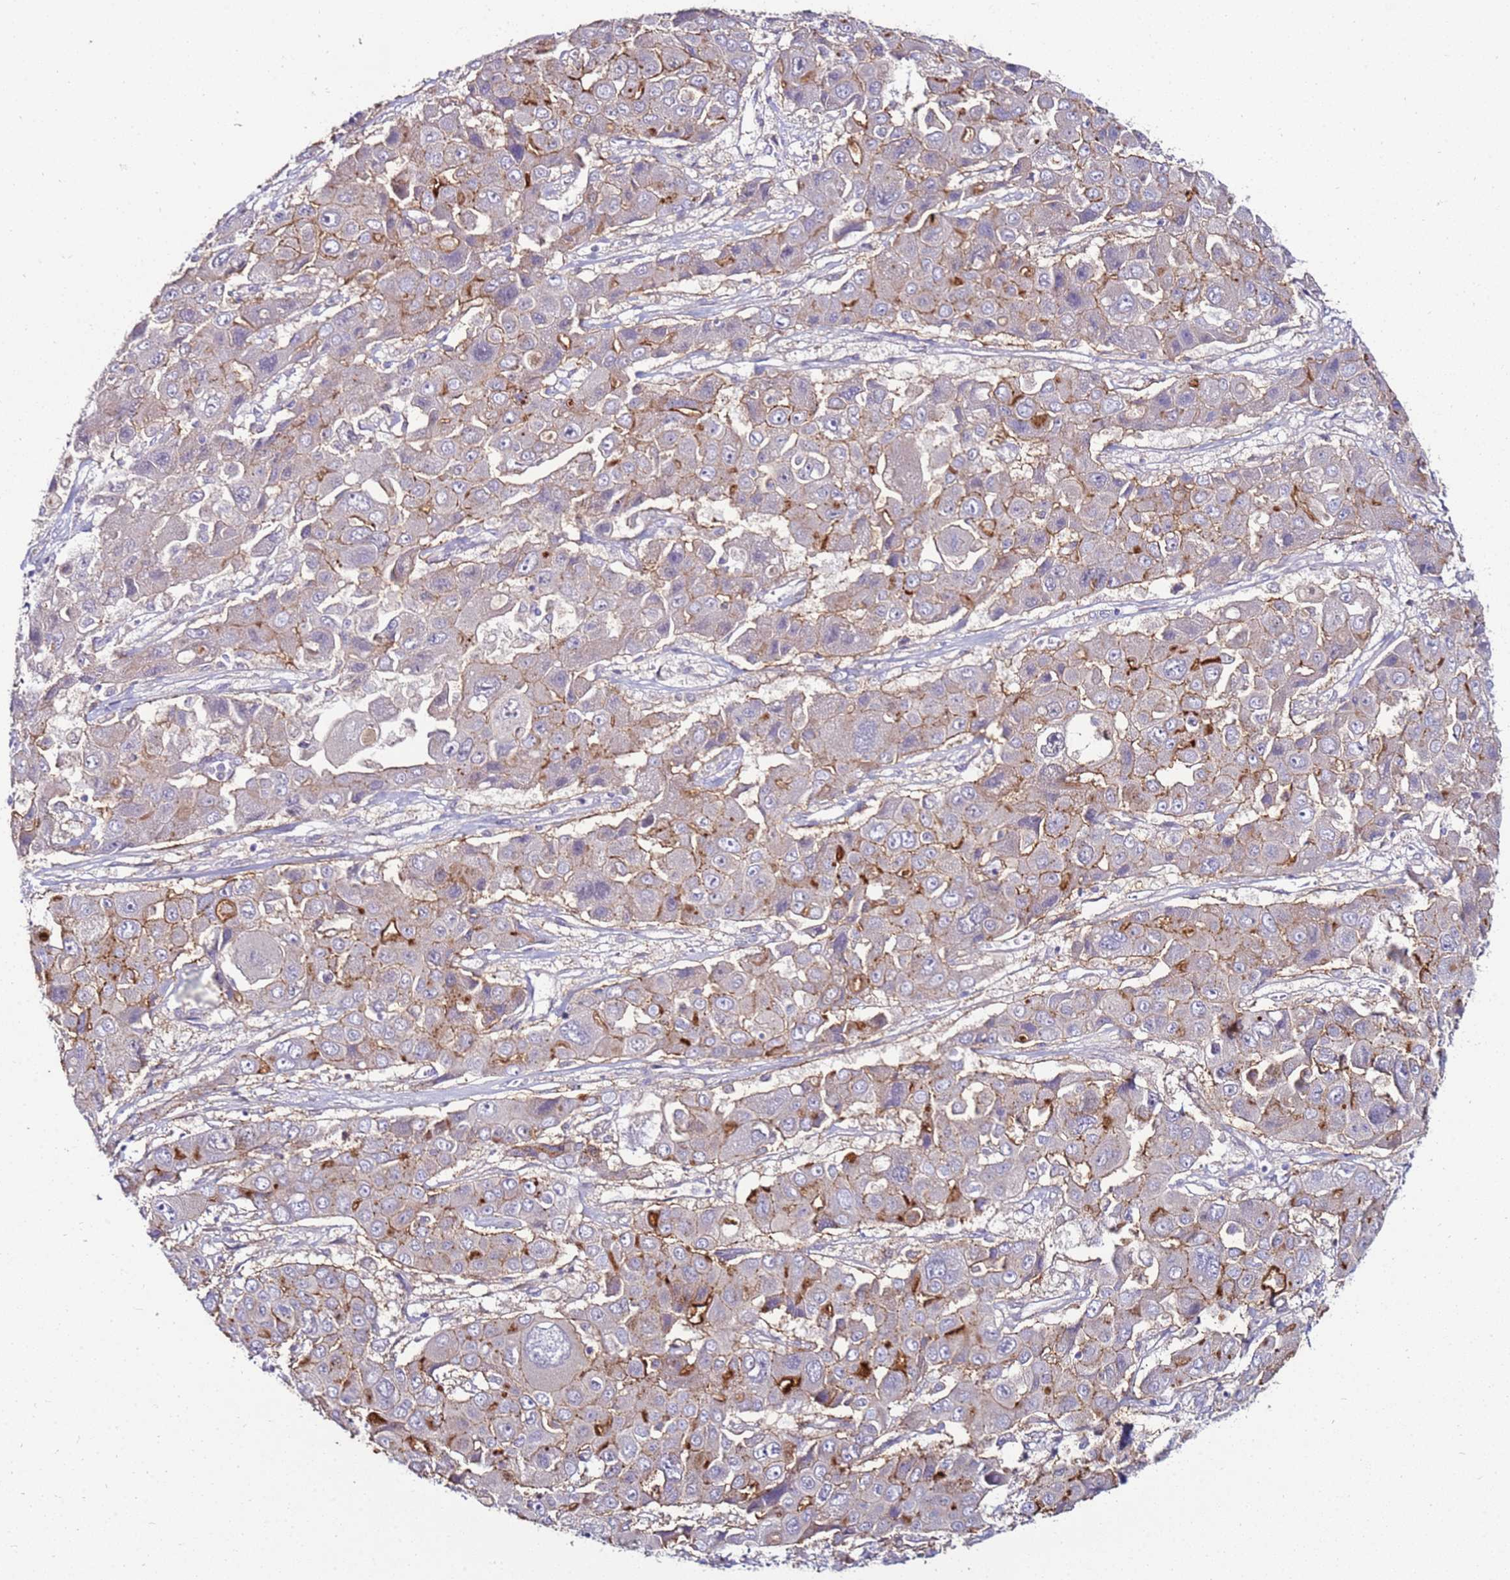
{"staining": {"intensity": "strong", "quantity": "<25%", "location": "cytoplasmic/membranous"}, "tissue": "liver cancer", "cell_type": "Tumor cells", "image_type": "cancer", "snomed": [{"axis": "morphology", "description": "Cholangiocarcinoma"}, {"axis": "topography", "description": "Liver"}], "caption": "Immunohistochemistry photomicrograph of neoplastic tissue: liver cancer (cholangiocarcinoma) stained using immunohistochemistry (IHC) shows medium levels of strong protein expression localized specifically in the cytoplasmic/membranous of tumor cells, appearing as a cytoplasmic/membranous brown color.", "gene": "GPN3", "patient": {"sex": "male", "age": 67}}